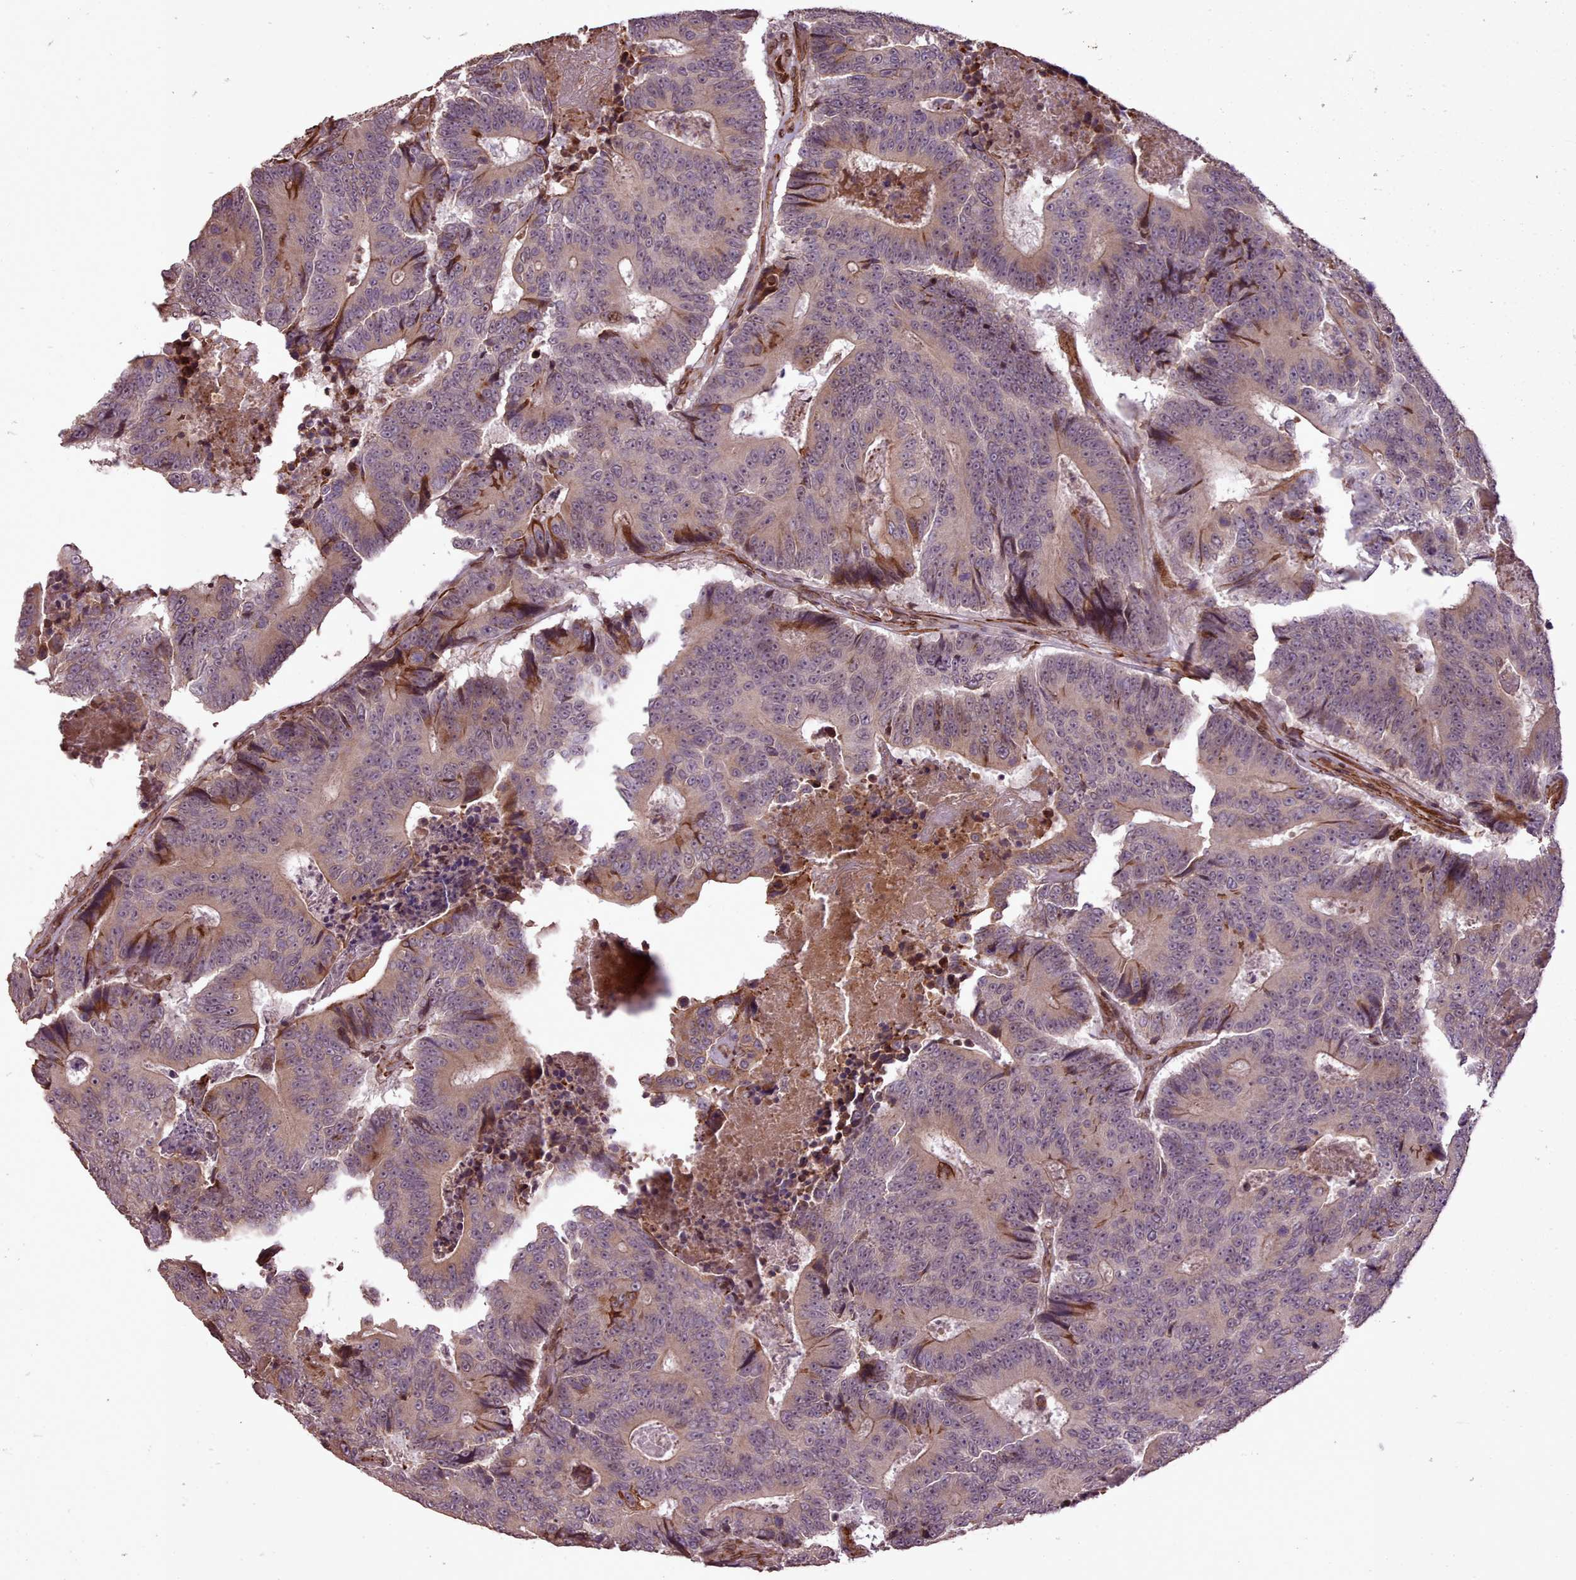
{"staining": {"intensity": "moderate", "quantity": "<25%", "location": "cytoplasmic/membranous"}, "tissue": "colorectal cancer", "cell_type": "Tumor cells", "image_type": "cancer", "snomed": [{"axis": "morphology", "description": "Adenocarcinoma, NOS"}, {"axis": "topography", "description": "Colon"}], "caption": "Protein expression analysis of human colorectal cancer reveals moderate cytoplasmic/membranous positivity in about <25% of tumor cells. Nuclei are stained in blue.", "gene": "CABP1", "patient": {"sex": "male", "age": 83}}